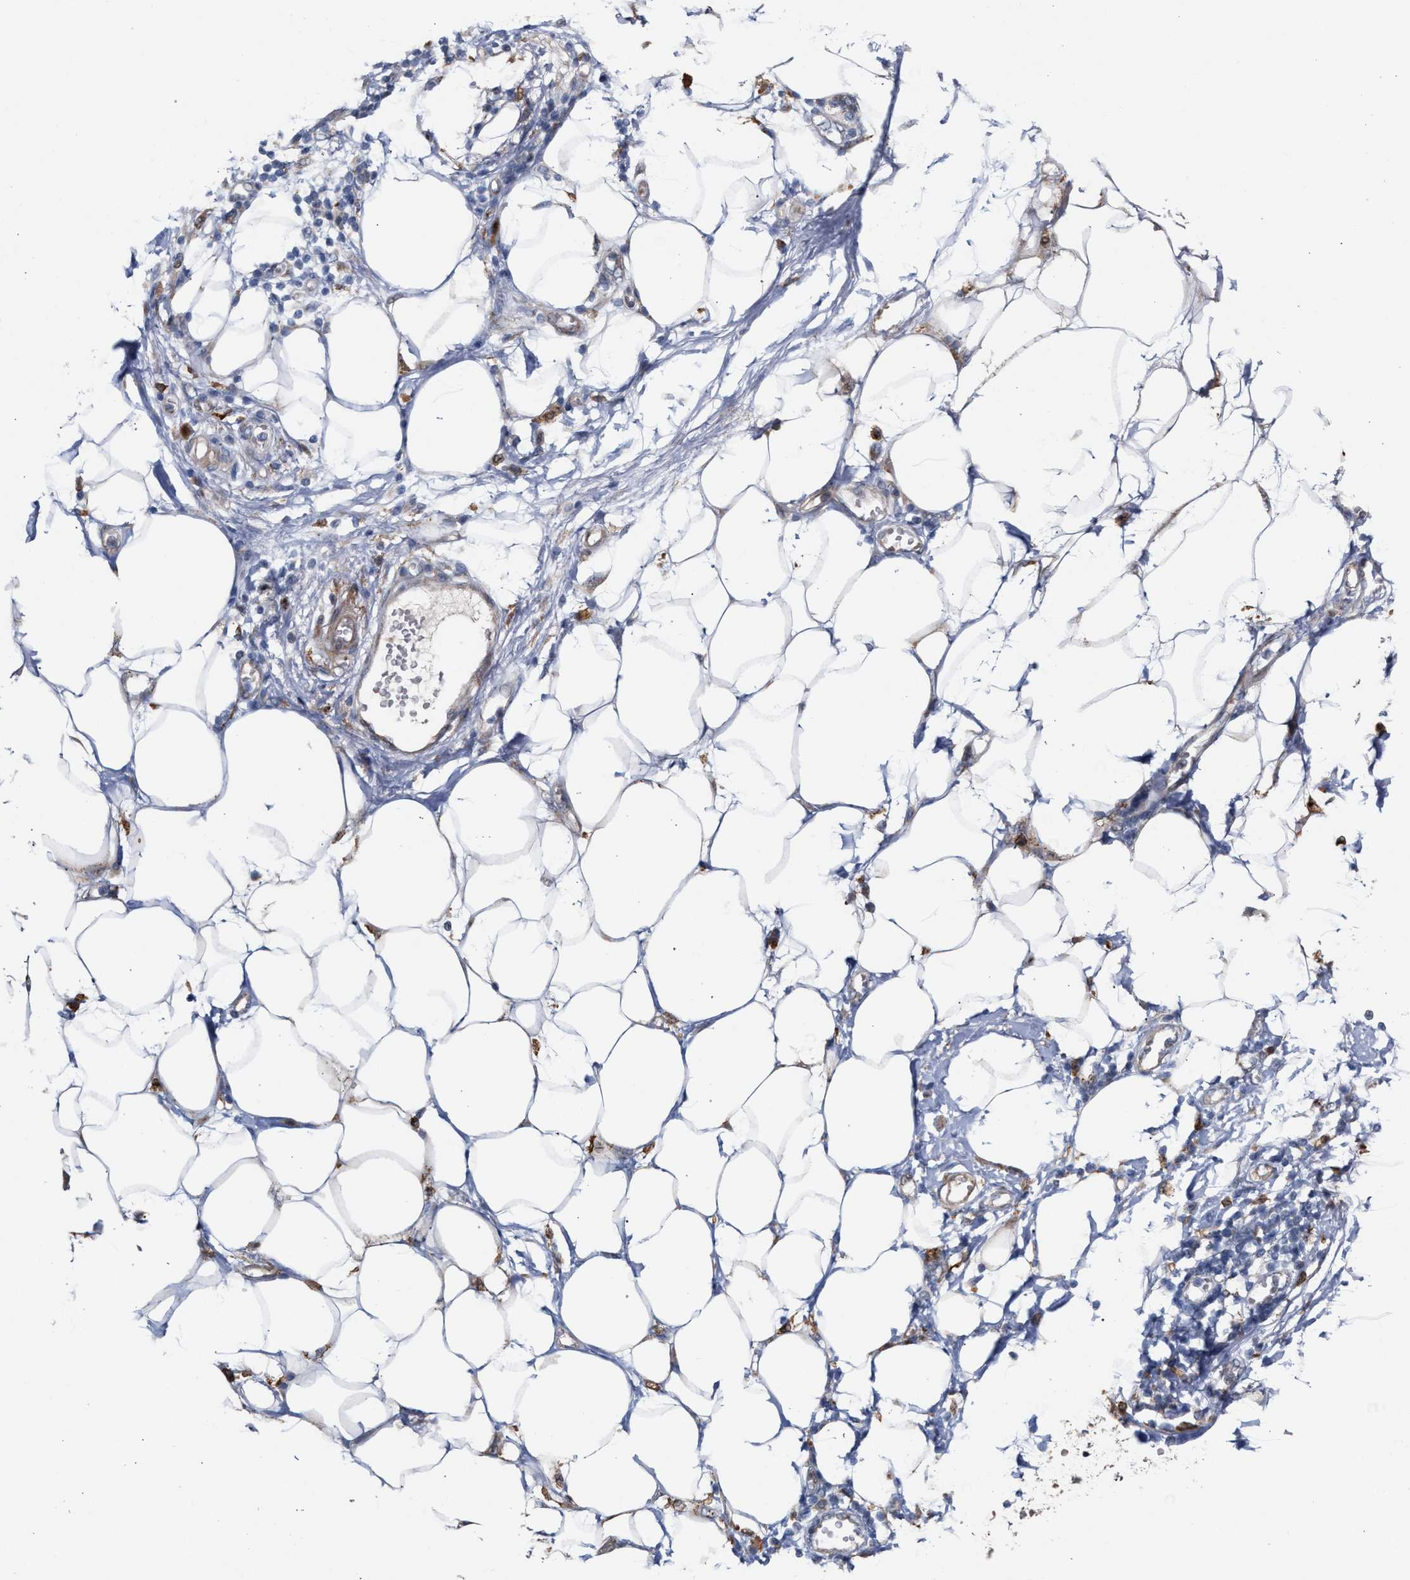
{"staining": {"intensity": "strong", "quantity": ">75%", "location": "cytoplasmic/membranous"}, "tissue": "adipose tissue", "cell_type": "Adipocytes", "image_type": "normal", "snomed": [{"axis": "morphology", "description": "Normal tissue, NOS"}, {"axis": "morphology", "description": "Adenocarcinoma, NOS"}, {"axis": "topography", "description": "Duodenum"}, {"axis": "topography", "description": "Peripheral nerve tissue"}], "caption": "Immunohistochemistry staining of normal adipose tissue, which displays high levels of strong cytoplasmic/membranous expression in about >75% of adipocytes indicating strong cytoplasmic/membranous protein positivity. The staining was performed using DAB (brown) for protein detection and nuclei were counterstained in hematoxylin (blue).", "gene": "RNF135", "patient": {"sex": "female", "age": 60}}